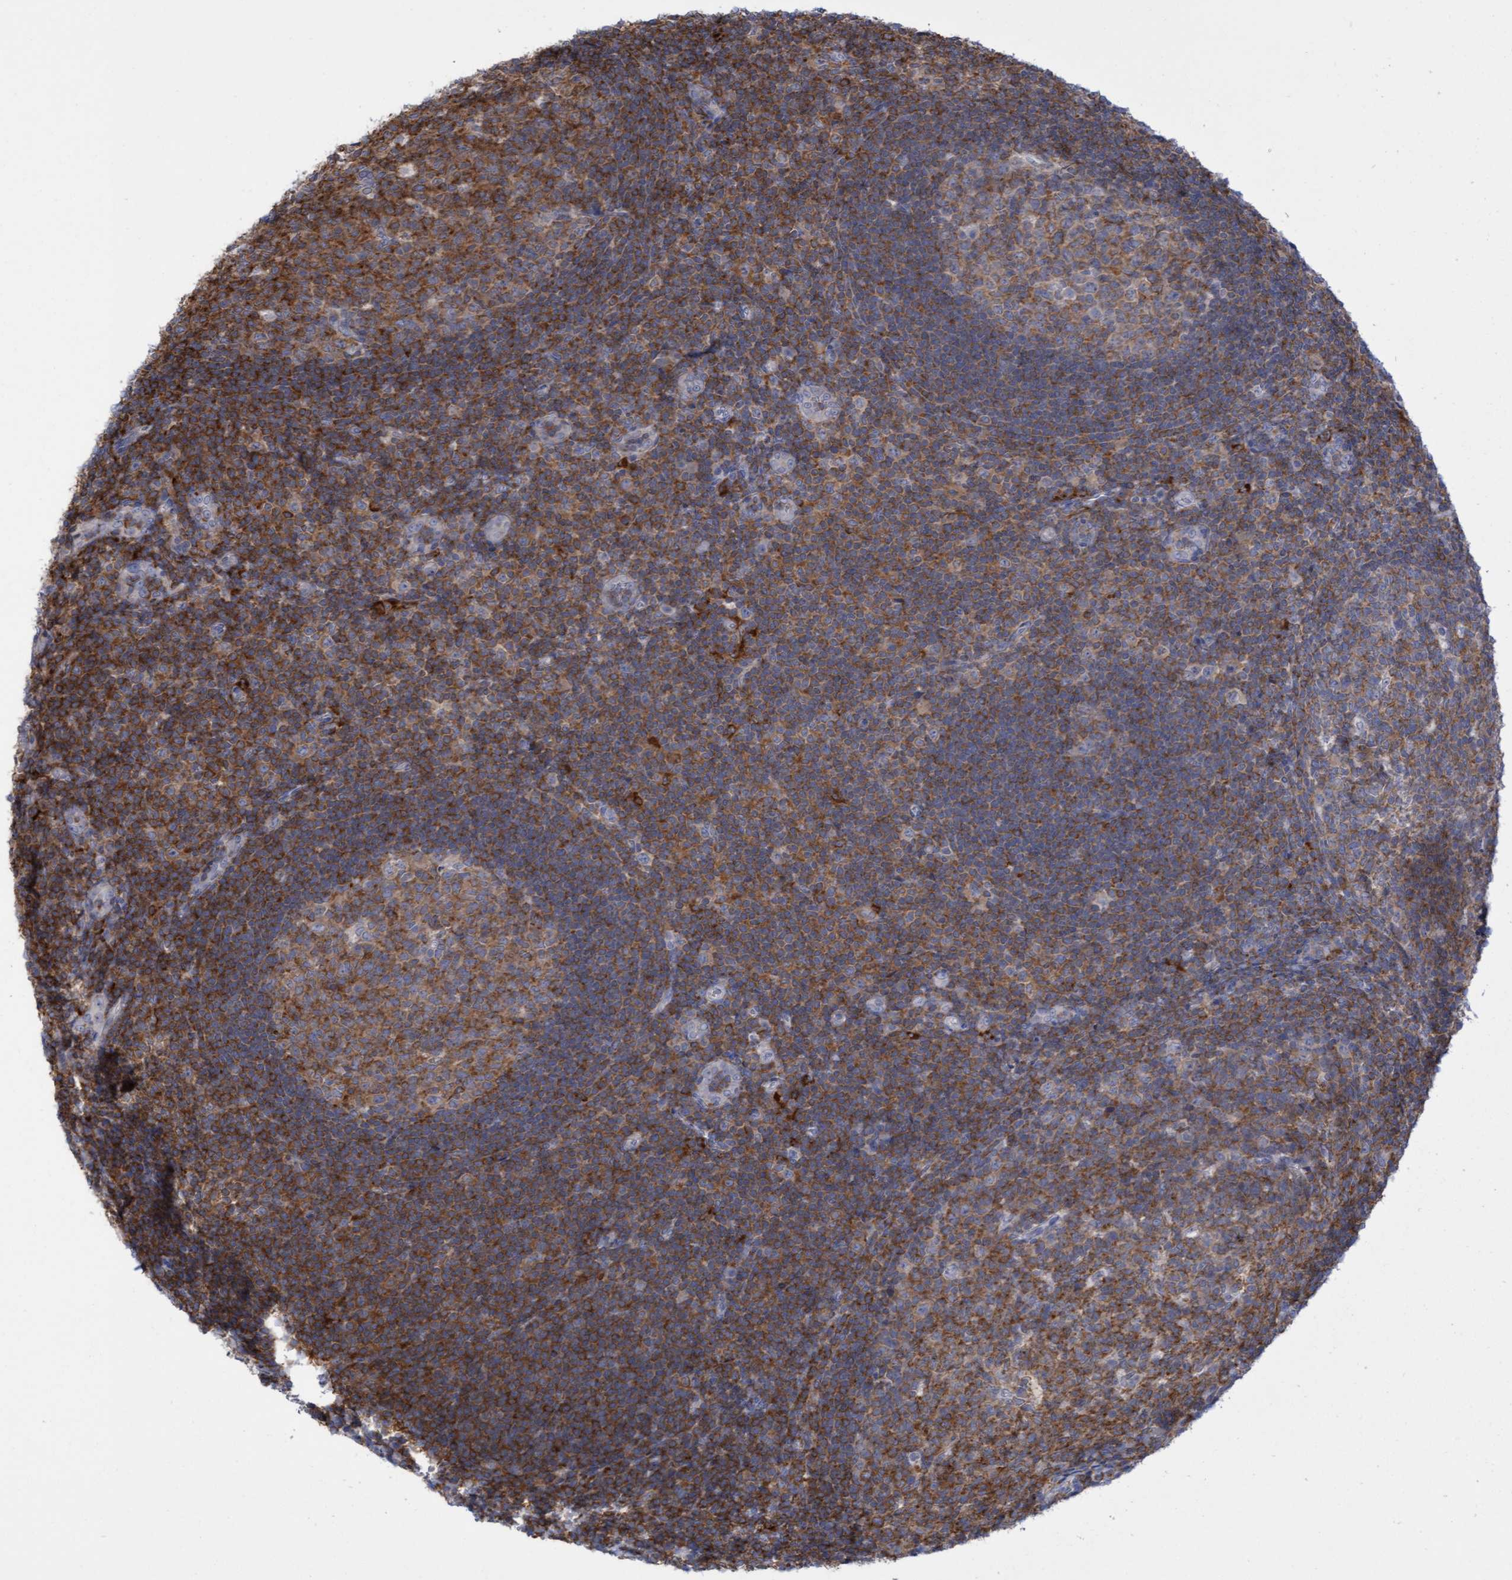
{"staining": {"intensity": "moderate", "quantity": ">75%", "location": "cytoplasmic/membranous"}, "tissue": "tonsil", "cell_type": "Germinal center cells", "image_type": "normal", "snomed": [{"axis": "morphology", "description": "Normal tissue, NOS"}, {"axis": "topography", "description": "Tonsil"}], "caption": "Immunohistochemical staining of normal tonsil reveals >75% levels of moderate cytoplasmic/membranous protein expression in about >75% of germinal center cells.", "gene": "FNBP1", "patient": {"sex": "male", "age": 37}}